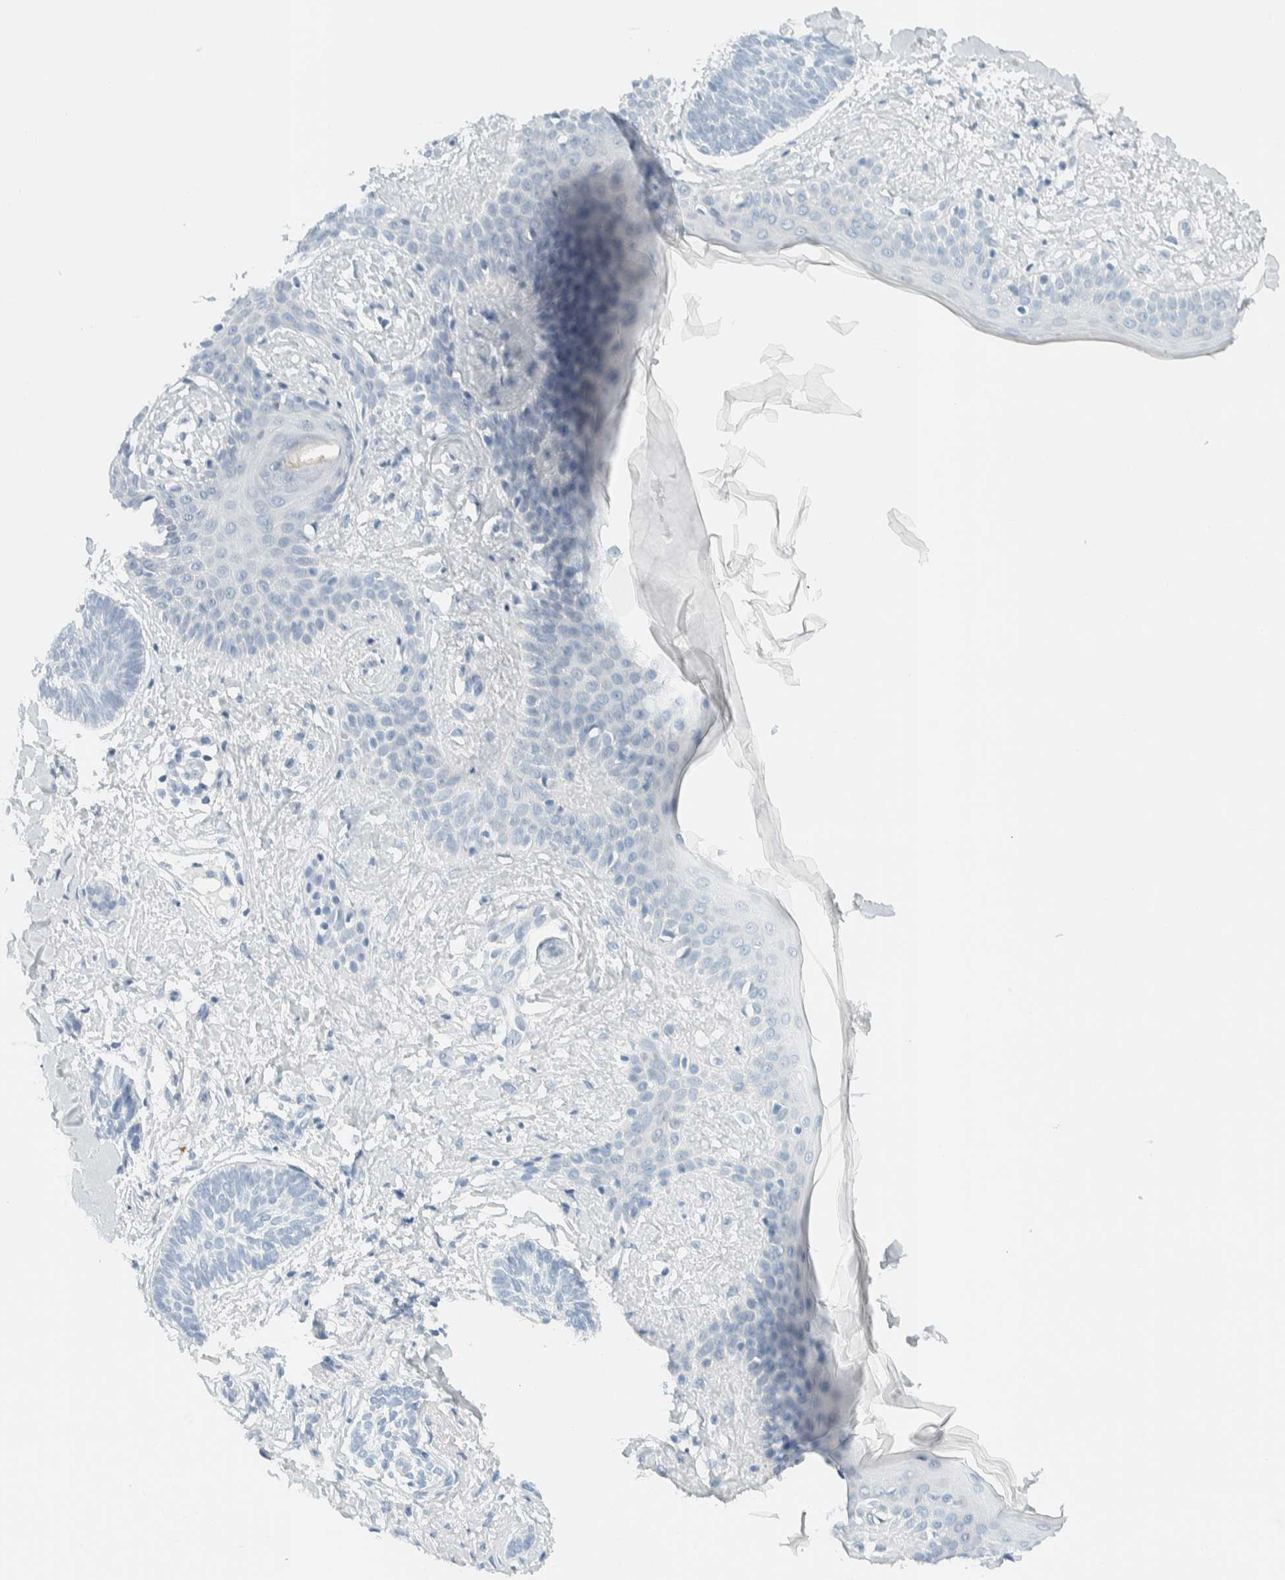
{"staining": {"intensity": "negative", "quantity": "none", "location": "none"}, "tissue": "skin cancer", "cell_type": "Tumor cells", "image_type": "cancer", "snomed": [{"axis": "morphology", "description": "Normal tissue, NOS"}, {"axis": "morphology", "description": "Basal cell carcinoma"}, {"axis": "topography", "description": "Skin"}], "caption": "Immunohistochemical staining of human skin cancer demonstrates no significant staining in tumor cells. (DAB (3,3'-diaminobenzidine) immunohistochemistry visualized using brightfield microscopy, high magnification).", "gene": "ARHGAP27", "patient": {"sex": "male", "age": 63}}